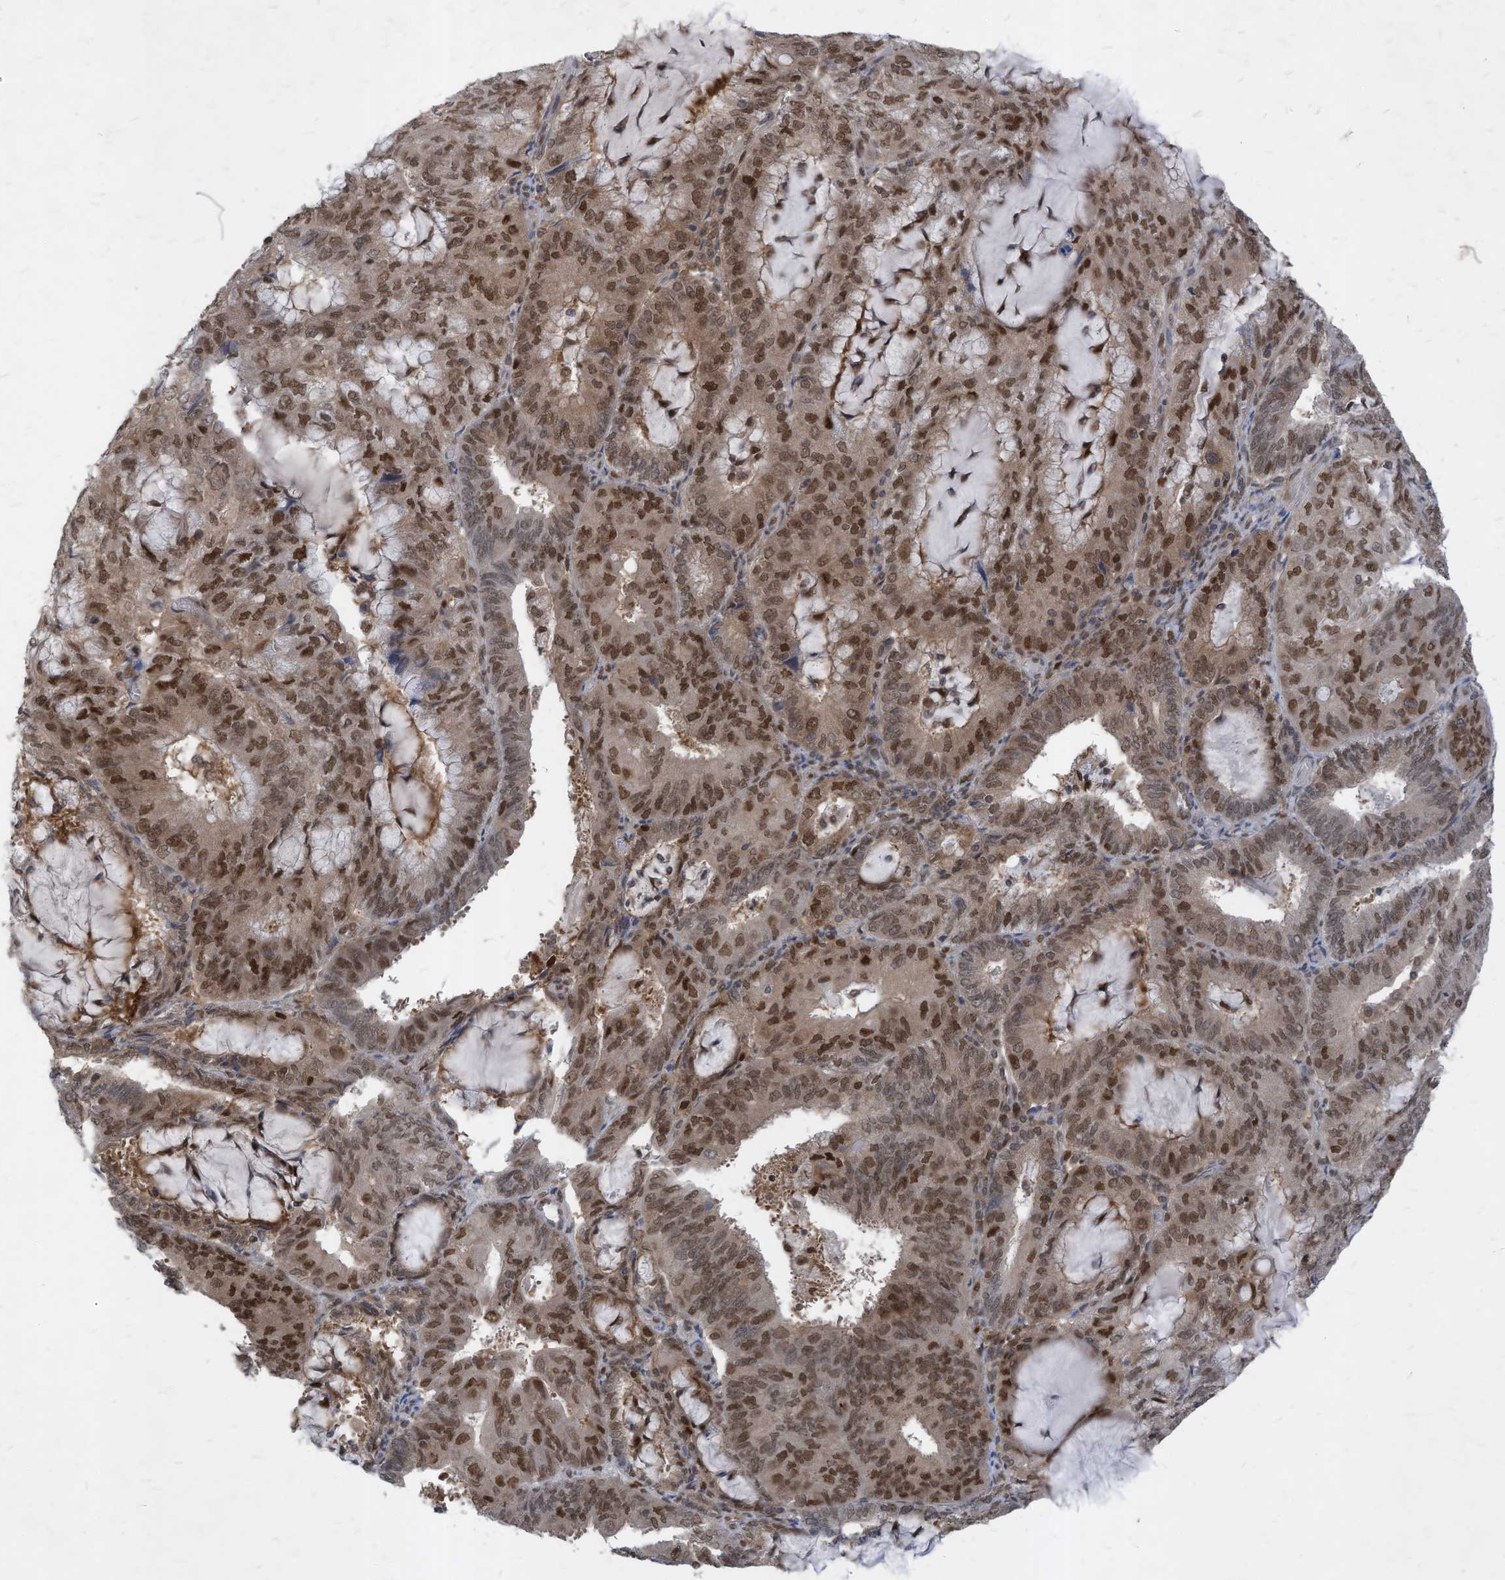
{"staining": {"intensity": "moderate", "quantity": ">75%", "location": "nuclear"}, "tissue": "endometrial cancer", "cell_type": "Tumor cells", "image_type": "cancer", "snomed": [{"axis": "morphology", "description": "Adenocarcinoma, NOS"}, {"axis": "topography", "description": "Endometrium"}], "caption": "Endometrial cancer (adenocarcinoma) stained for a protein displays moderate nuclear positivity in tumor cells. The staining is performed using DAB brown chromogen to label protein expression. The nuclei are counter-stained blue using hematoxylin.", "gene": "KPNB1", "patient": {"sex": "female", "age": 81}}